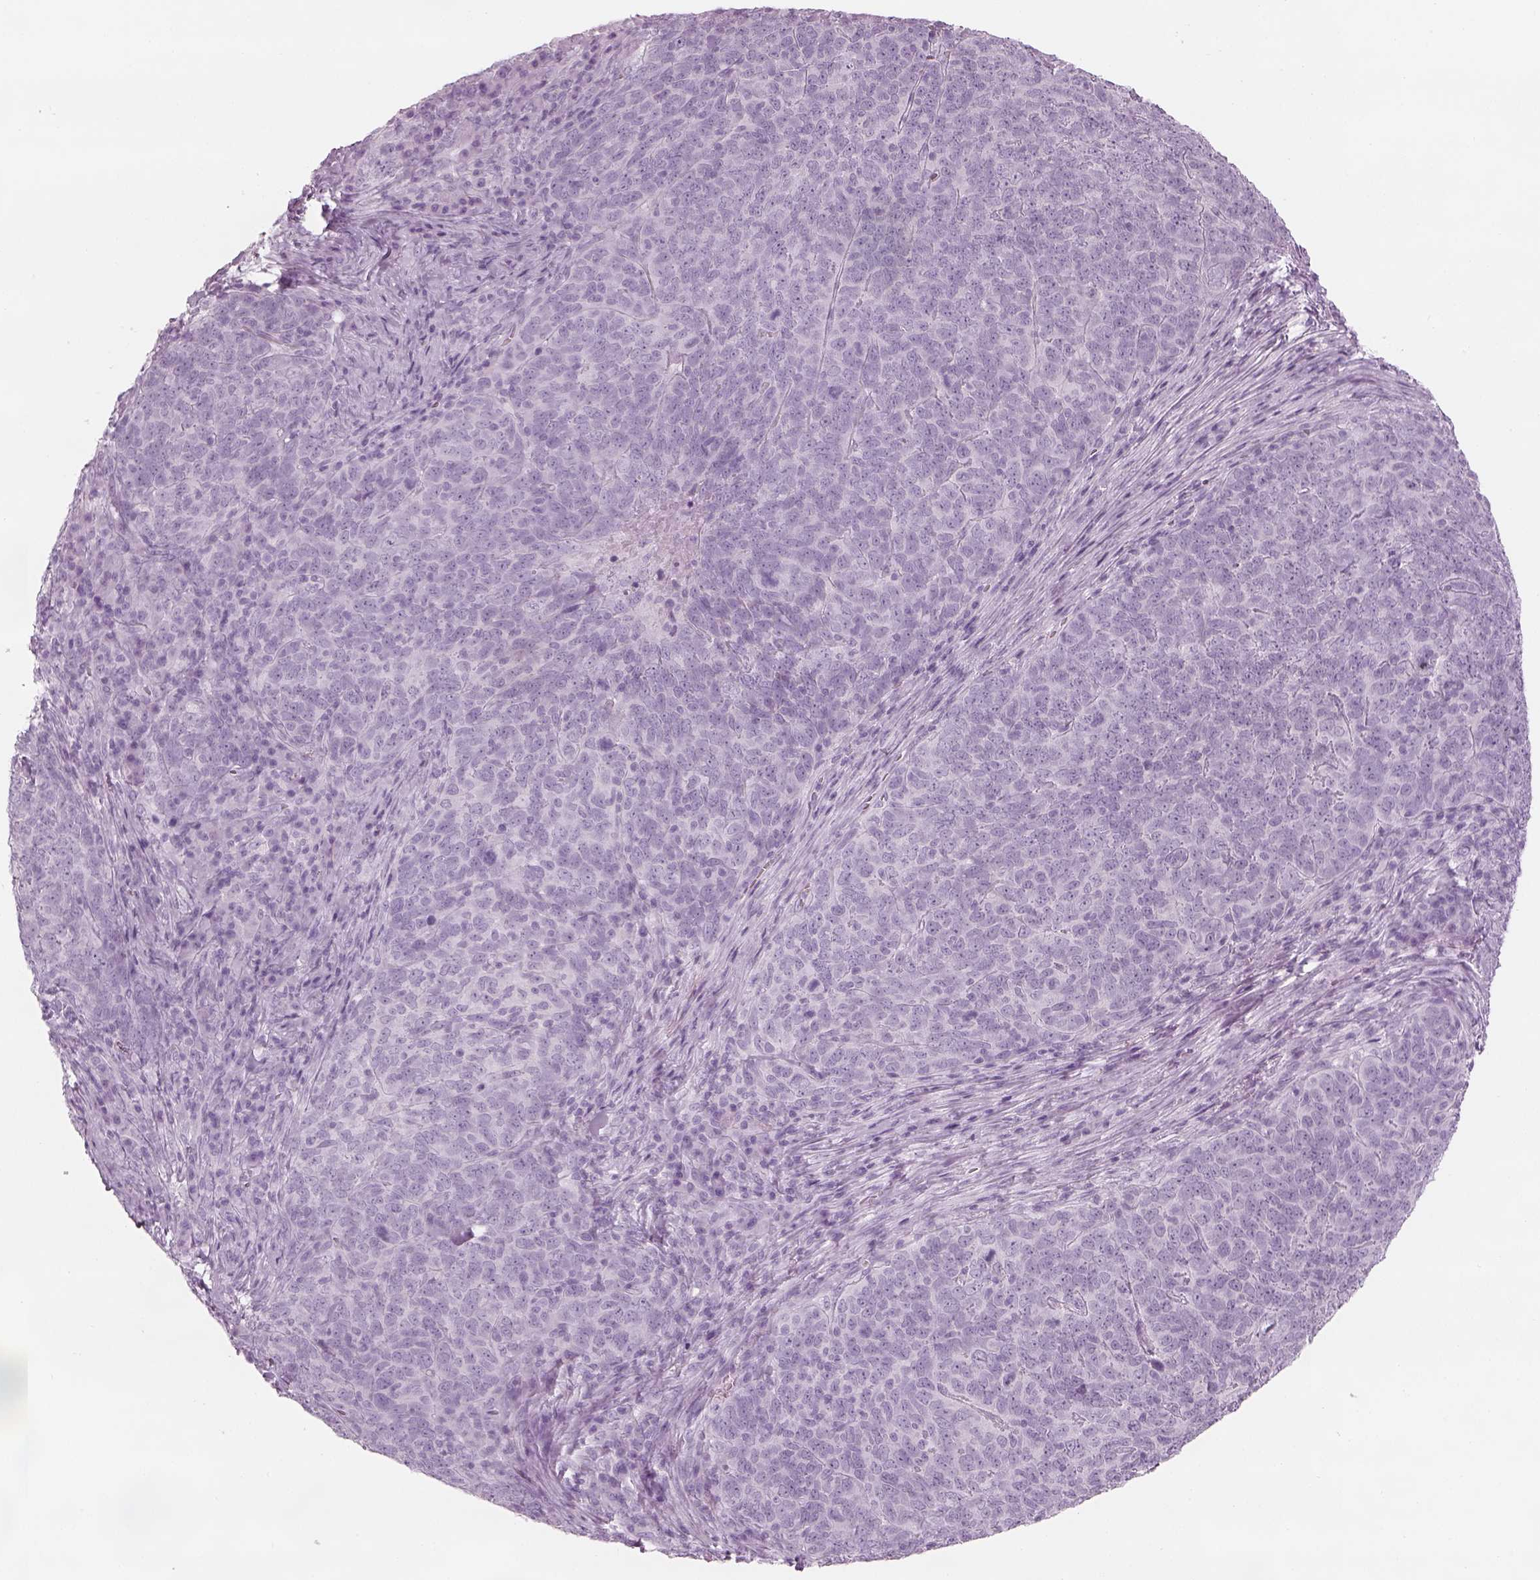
{"staining": {"intensity": "negative", "quantity": "none", "location": "none"}, "tissue": "skin cancer", "cell_type": "Tumor cells", "image_type": "cancer", "snomed": [{"axis": "morphology", "description": "Squamous cell carcinoma, NOS"}, {"axis": "topography", "description": "Skin"}, {"axis": "topography", "description": "Anal"}], "caption": "High power microscopy micrograph of an immunohistochemistry (IHC) photomicrograph of skin squamous cell carcinoma, revealing no significant expression in tumor cells. (DAB IHC with hematoxylin counter stain).", "gene": "SAG", "patient": {"sex": "female", "age": 51}}